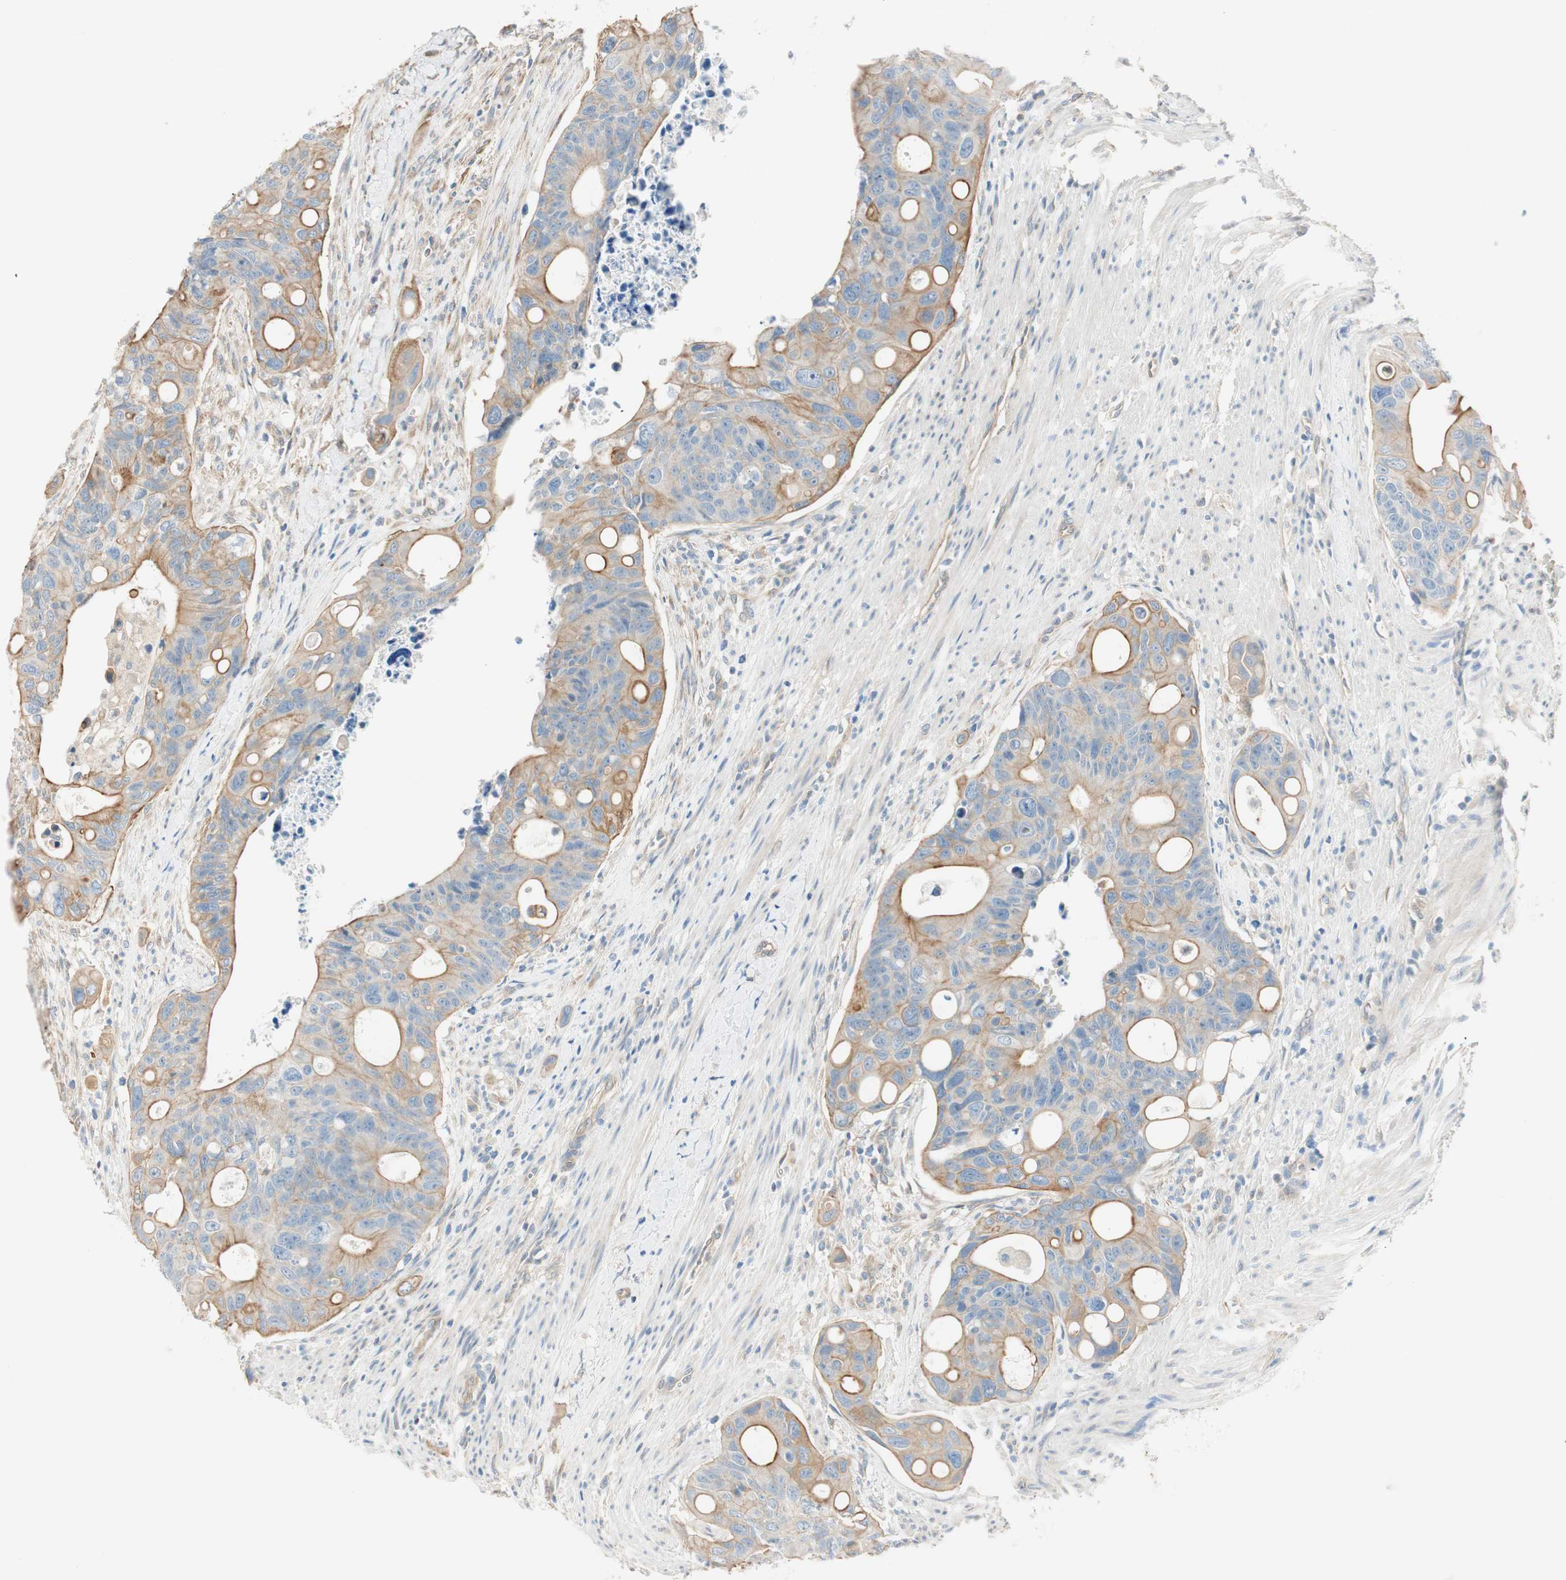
{"staining": {"intensity": "weak", "quantity": "25%-75%", "location": "cytoplasmic/membranous"}, "tissue": "colorectal cancer", "cell_type": "Tumor cells", "image_type": "cancer", "snomed": [{"axis": "morphology", "description": "Adenocarcinoma, NOS"}, {"axis": "topography", "description": "Colon"}], "caption": "High-magnification brightfield microscopy of colorectal adenocarcinoma stained with DAB (3,3'-diaminobenzidine) (brown) and counterstained with hematoxylin (blue). tumor cells exhibit weak cytoplasmic/membranous expression is present in approximately25%-75% of cells.", "gene": "CDK3", "patient": {"sex": "female", "age": 57}}